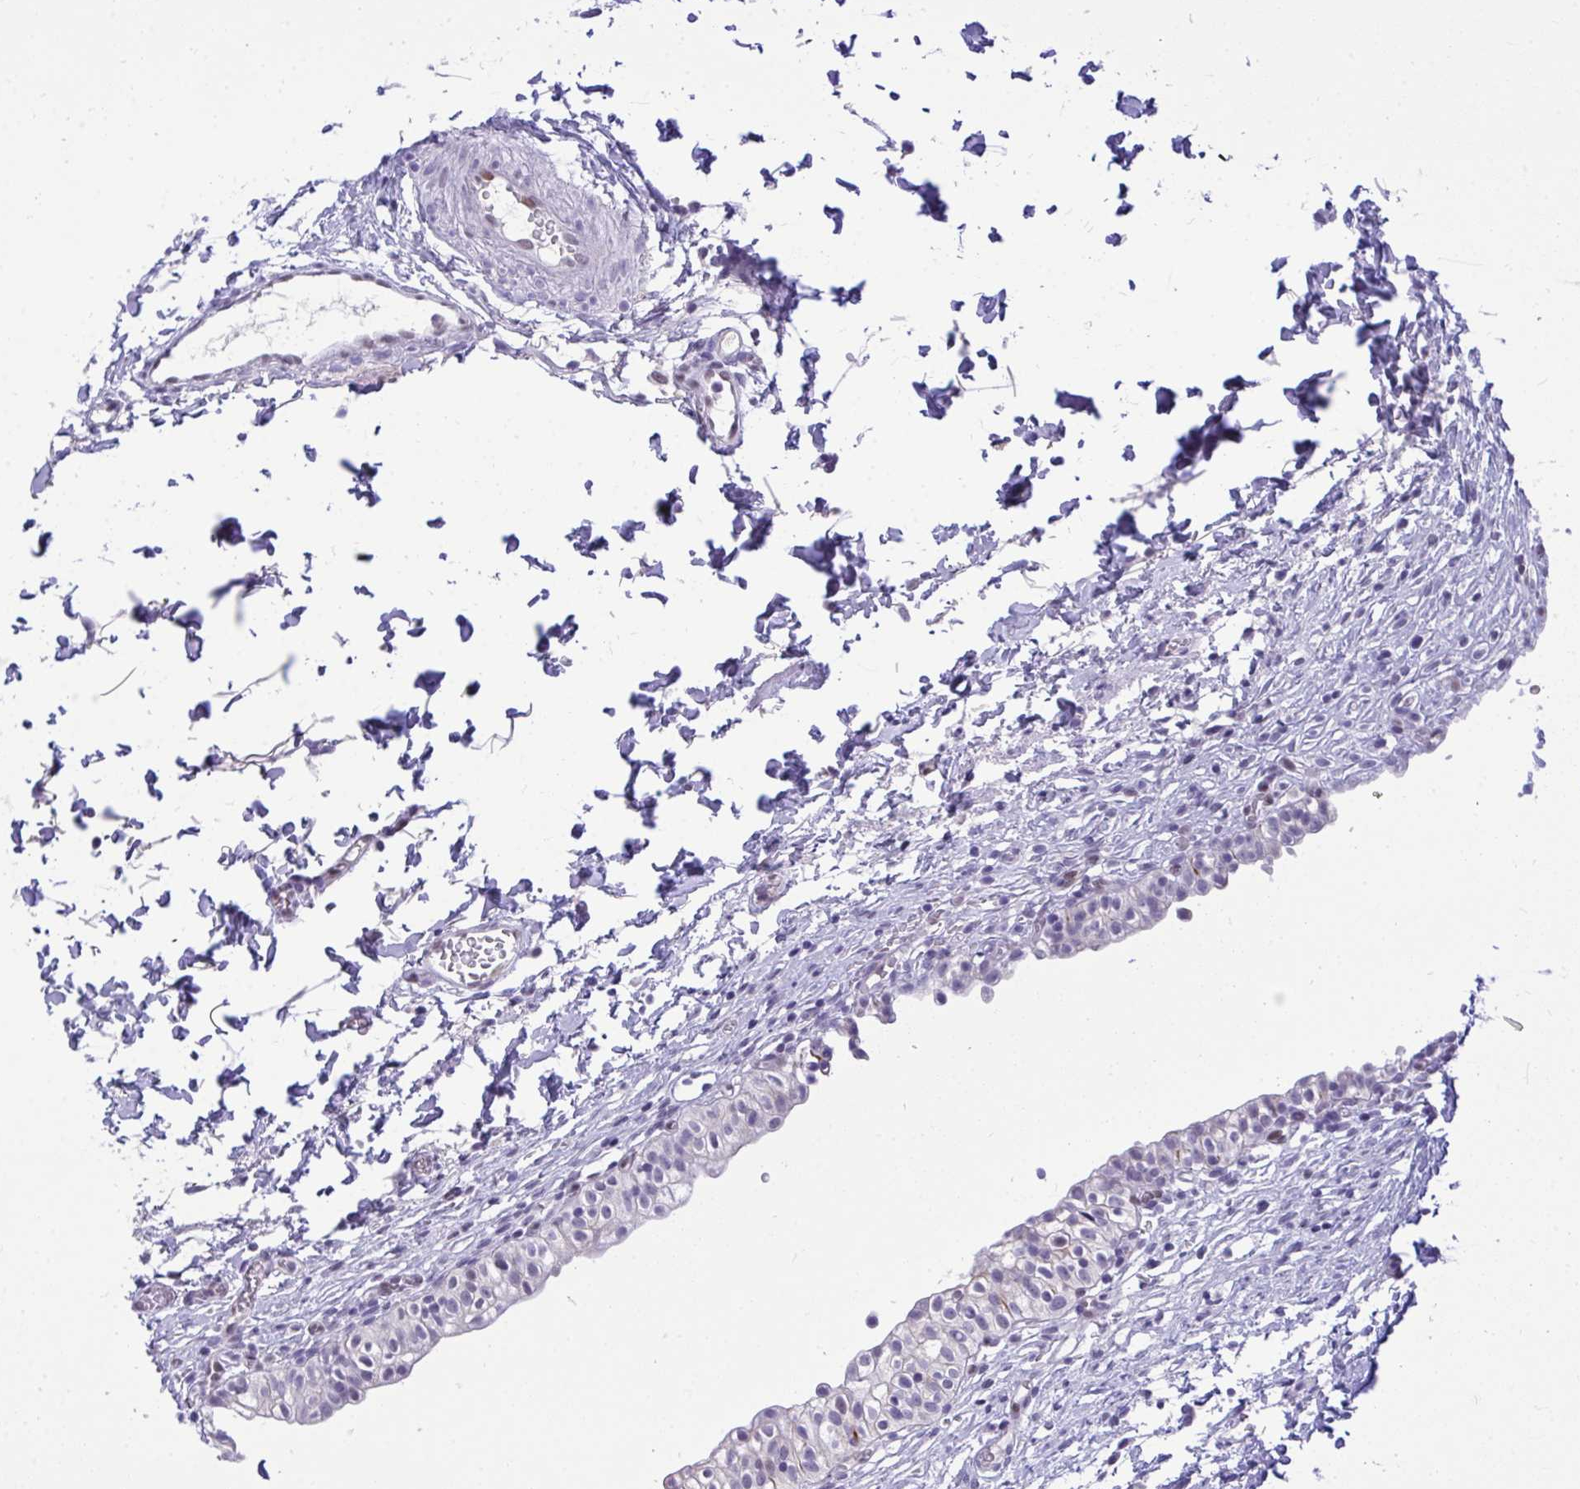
{"staining": {"intensity": "moderate", "quantity": "<25%", "location": "nuclear"}, "tissue": "urinary bladder", "cell_type": "Urothelial cells", "image_type": "normal", "snomed": [{"axis": "morphology", "description": "Normal tissue, NOS"}, {"axis": "topography", "description": "Urinary bladder"}, {"axis": "topography", "description": "Peripheral nerve tissue"}], "caption": "IHC image of benign urinary bladder: human urinary bladder stained using immunohistochemistry (IHC) displays low levels of moderate protein expression localized specifically in the nuclear of urothelial cells, appearing as a nuclear brown color.", "gene": "TEAD4", "patient": {"sex": "male", "age": 55}}